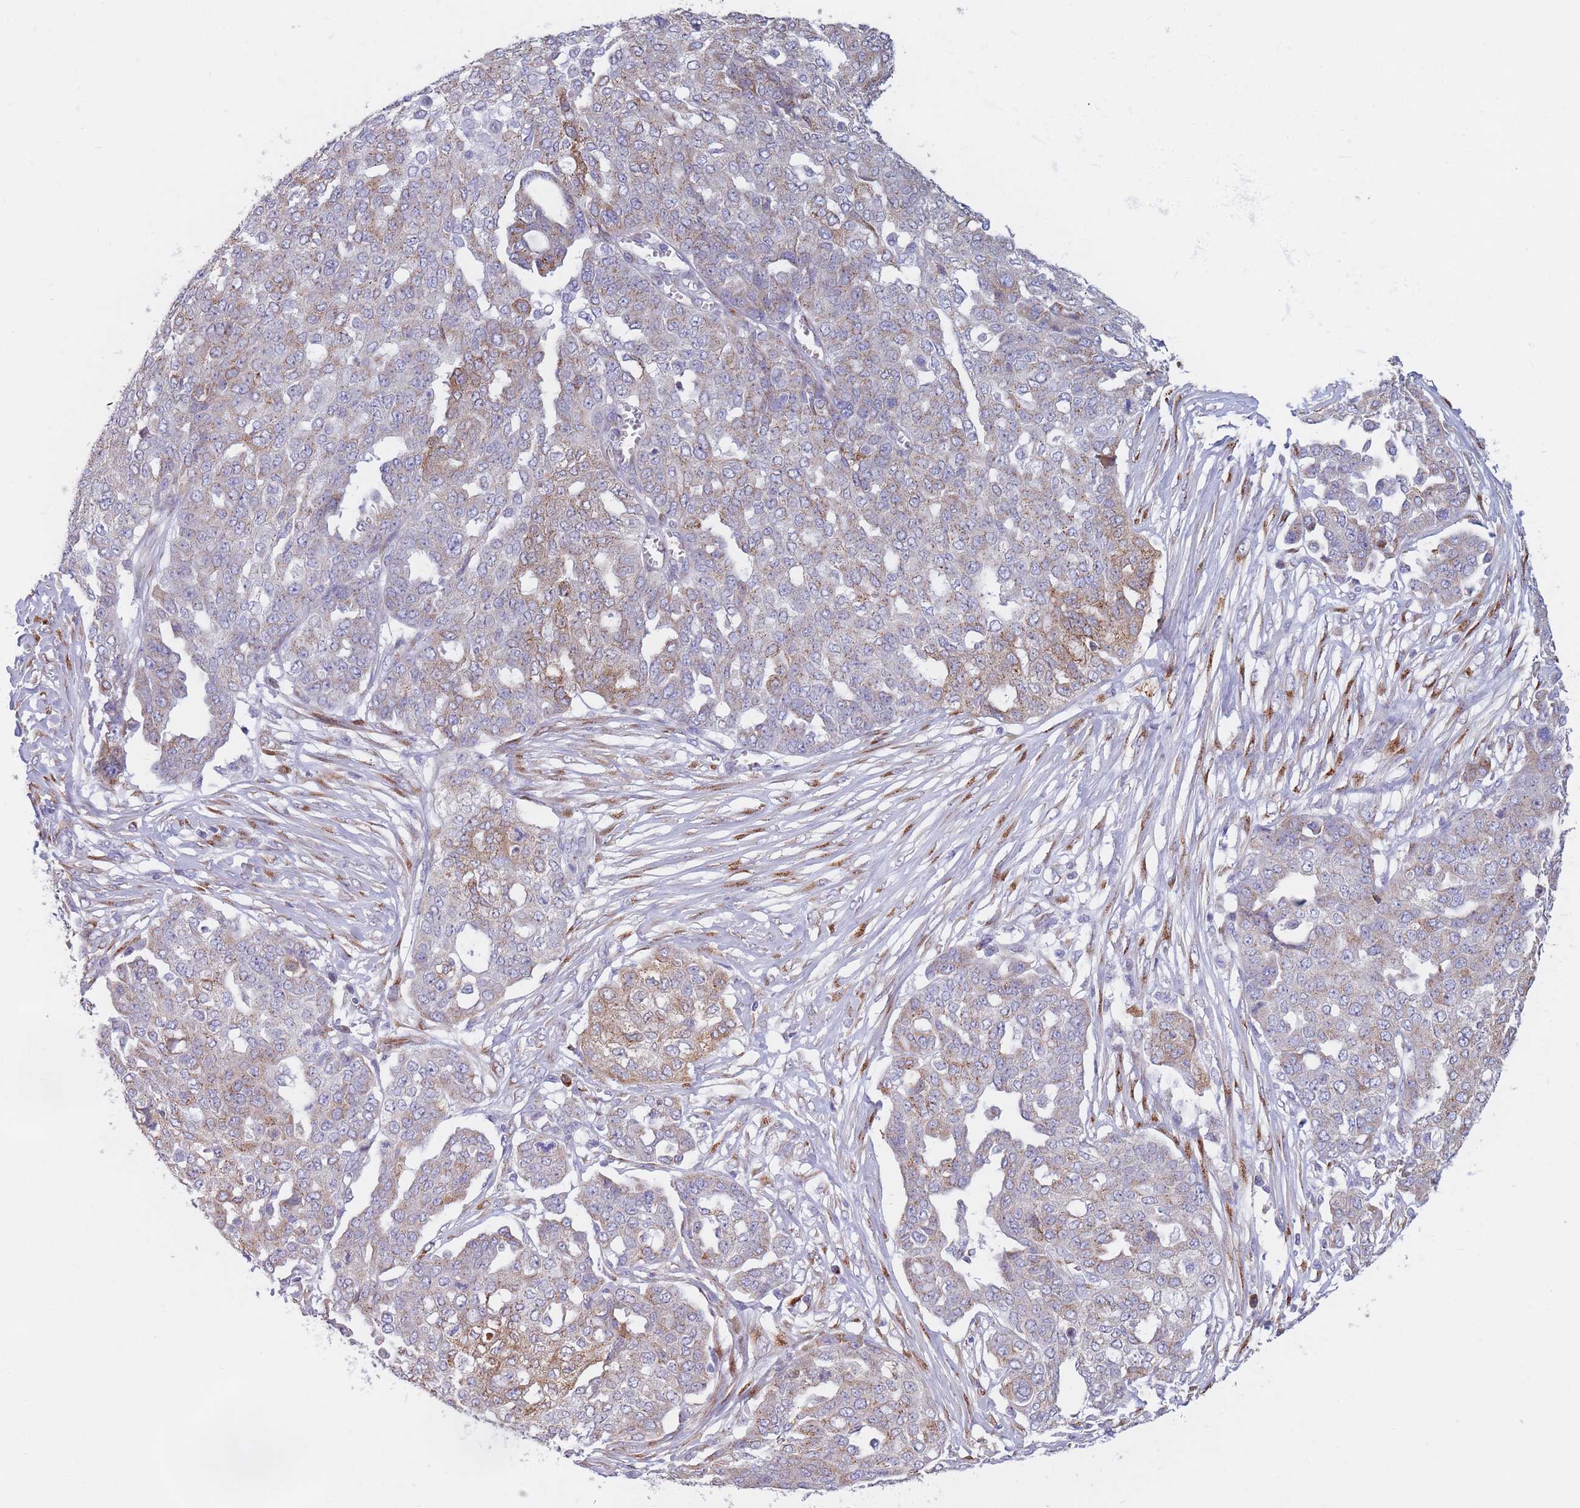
{"staining": {"intensity": "moderate", "quantity": "25%-75%", "location": "cytoplasmic/membranous"}, "tissue": "ovarian cancer", "cell_type": "Tumor cells", "image_type": "cancer", "snomed": [{"axis": "morphology", "description": "Cystadenocarcinoma, serous, NOS"}, {"axis": "topography", "description": "Soft tissue"}, {"axis": "topography", "description": "Ovary"}], "caption": "Immunohistochemical staining of ovarian serous cystadenocarcinoma exhibits medium levels of moderate cytoplasmic/membranous protein expression in about 25%-75% of tumor cells. Ihc stains the protein in brown and the nuclei are stained blue.", "gene": "MRPL30", "patient": {"sex": "female", "age": 57}}